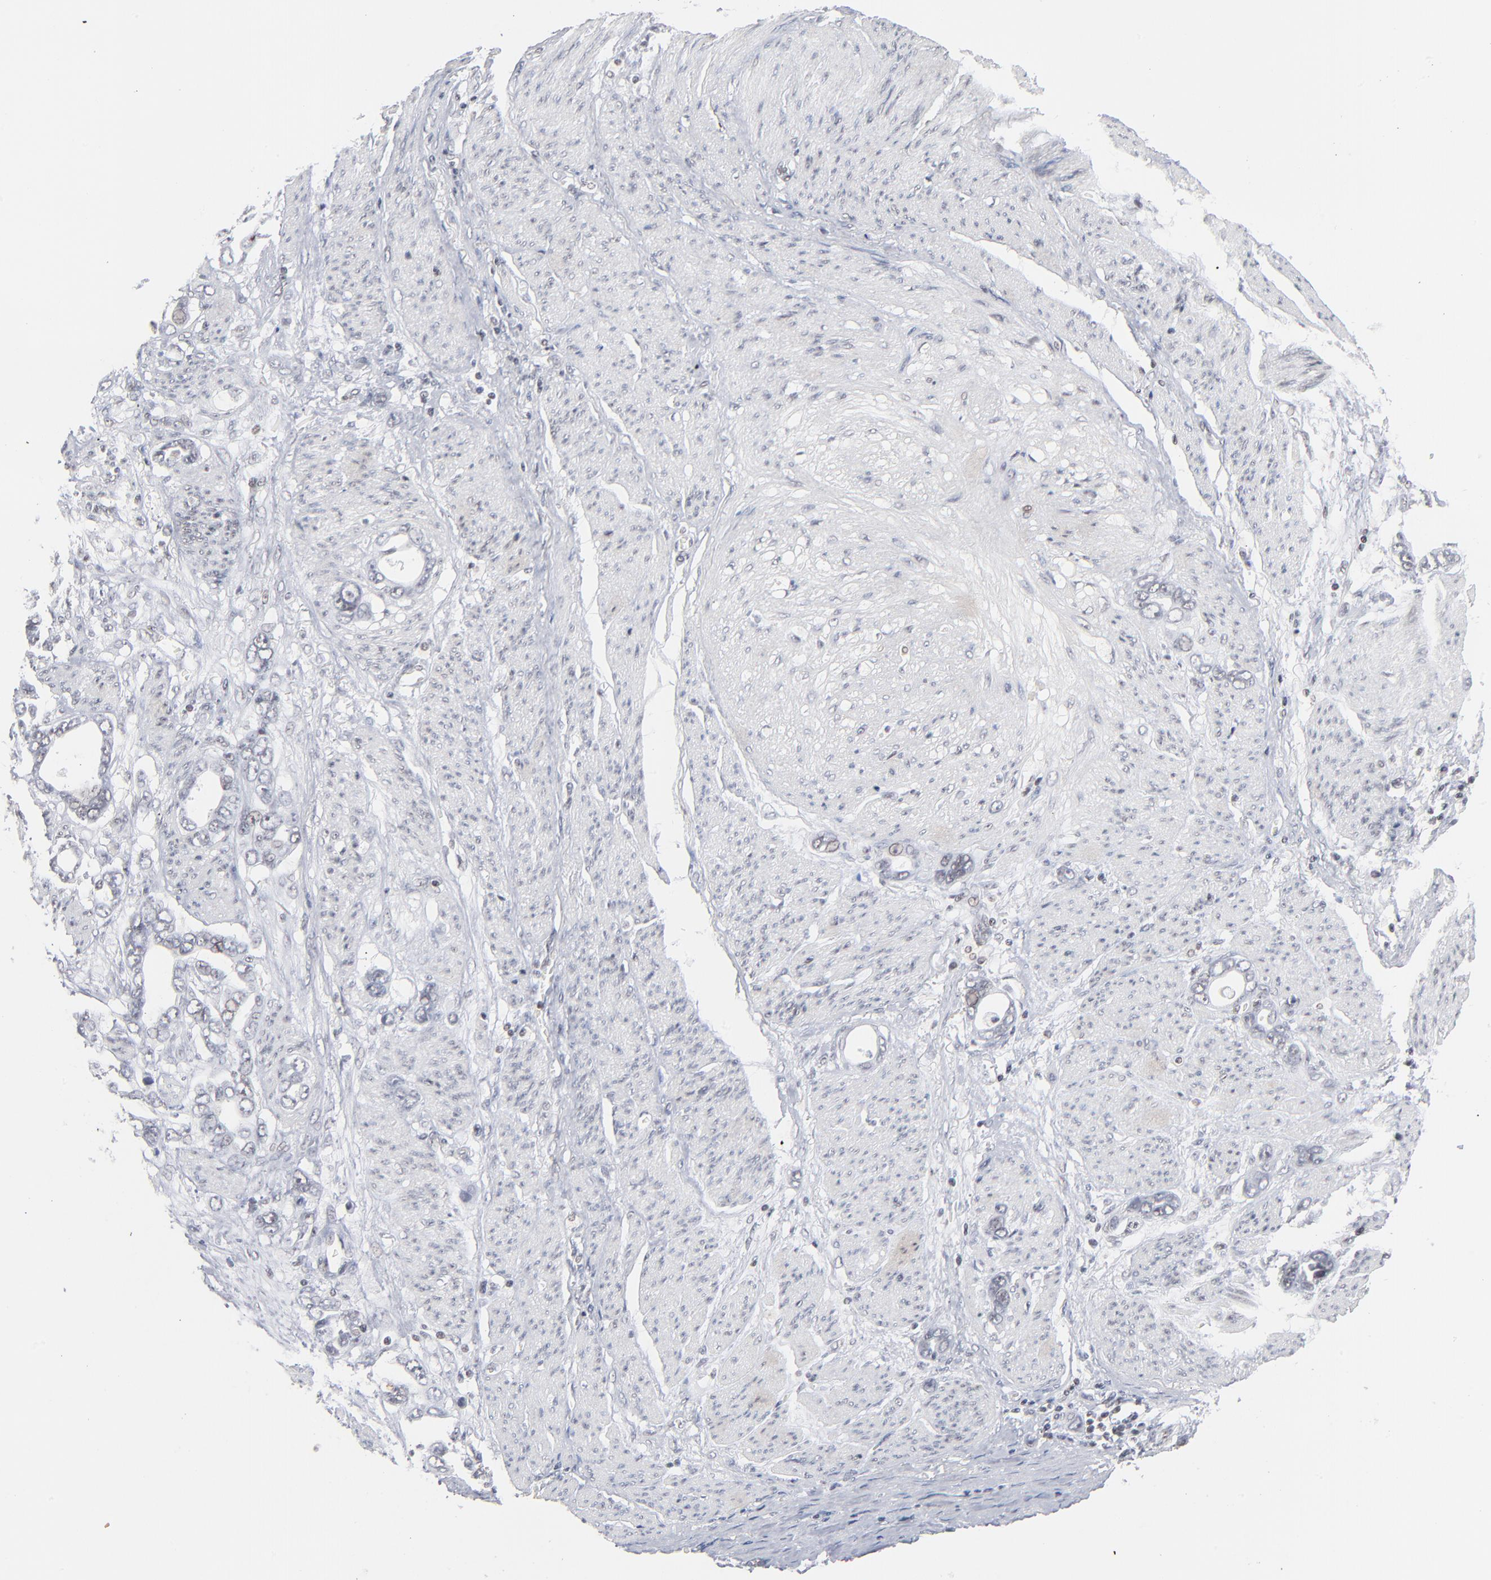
{"staining": {"intensity": "negative", "quantity": "none", "location": "none"}, "tissue": "stomach cancer", "cell_type": "Tumor cells", "image_type": "cancer", "snomed": [{"axis": "morphology", "description": "Adenocarcinoma, NOS"}, {"axis": "topography", "description": "Stomach"}], "caption": "Immunohistochemistry histopathology image of stomach adenocarcinoma stained for a protein (brown), which exhibits no expression in tumor cells.", "gene": "ZNF143", "patient": {"sex": "male", "age": 78}}